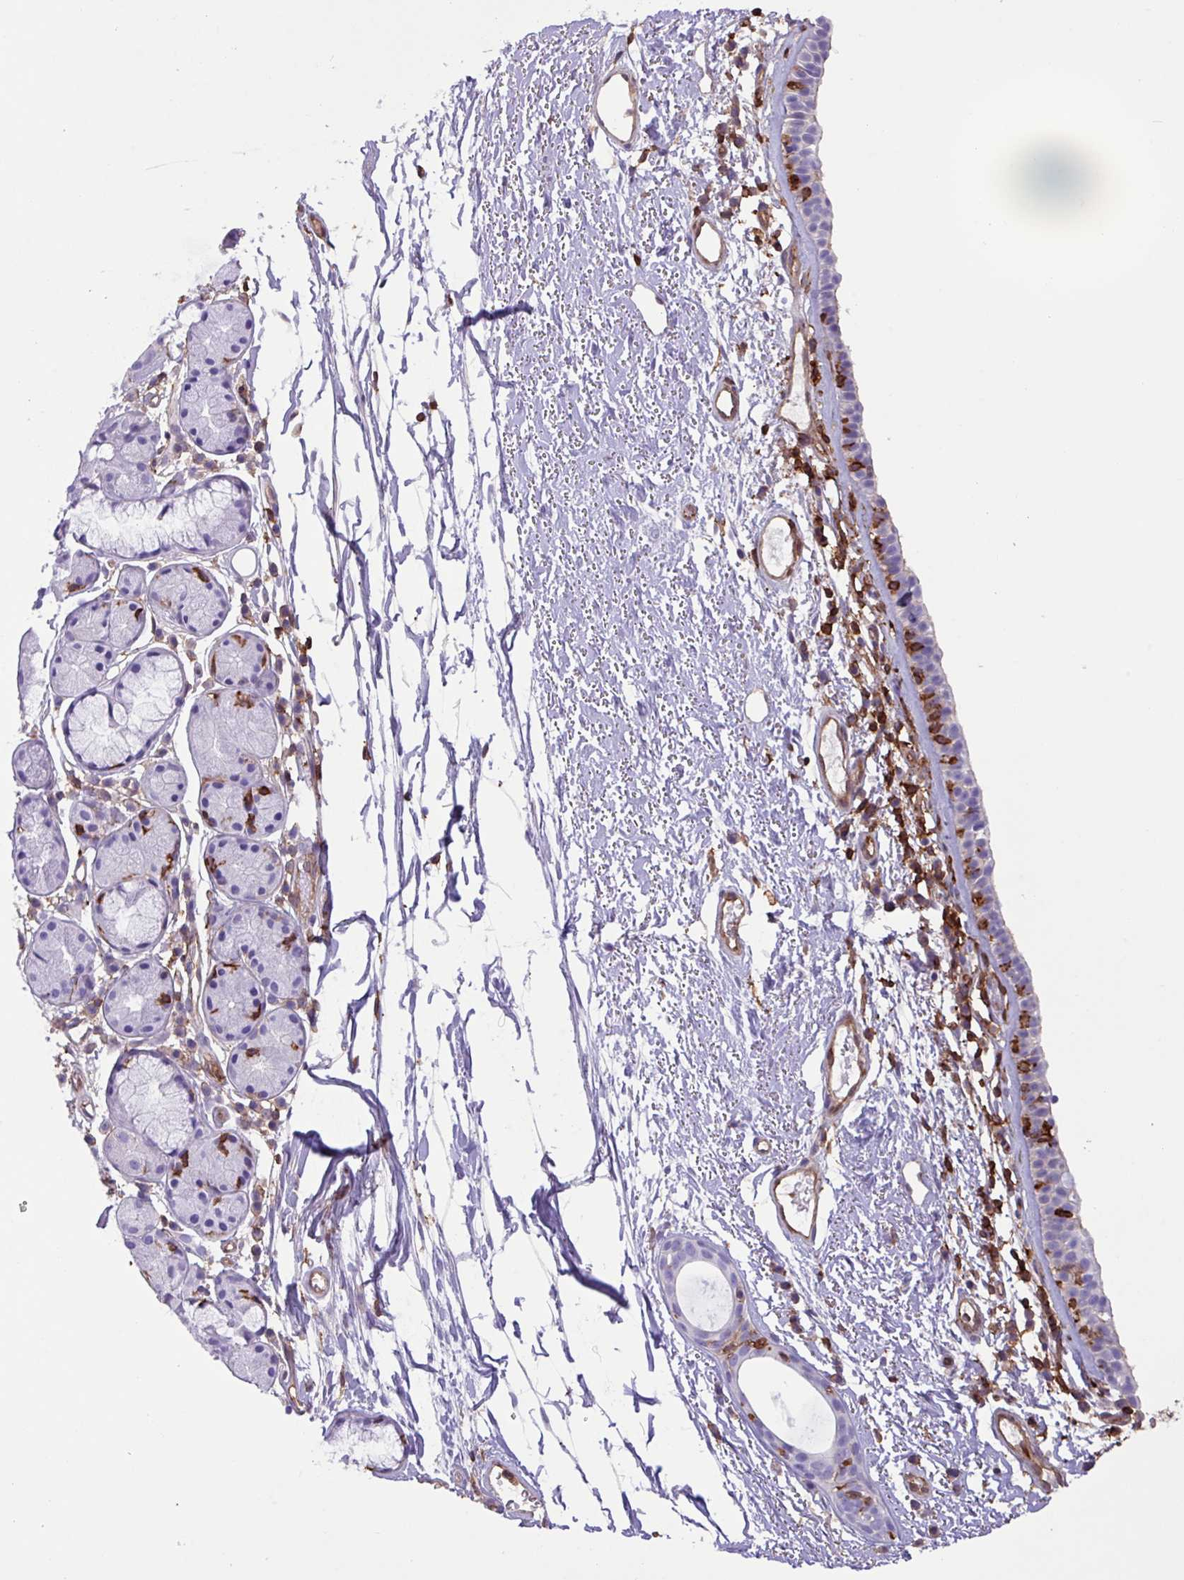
{"staining": {"intensity": "negative", "quantity": "none", "location": "none"}, "tissue": "nasopharynx", "cell_type": "Respiratory epithelial cells", "image_type": "normal", "snomed": [{"axis": "morphology", "description": "Normal tissue, NOS"}, {"axis": "topography", "description": "Cartilage tissue"}, {"axis": "topography", "description": "Nasopharynx"}], "caption": "The micrograph displays no staining of respiratory epithelial cells in unremarkable nasopharynx.", "gene": "PPP1R18", "patient": {"sex": "male", "age": 56}}